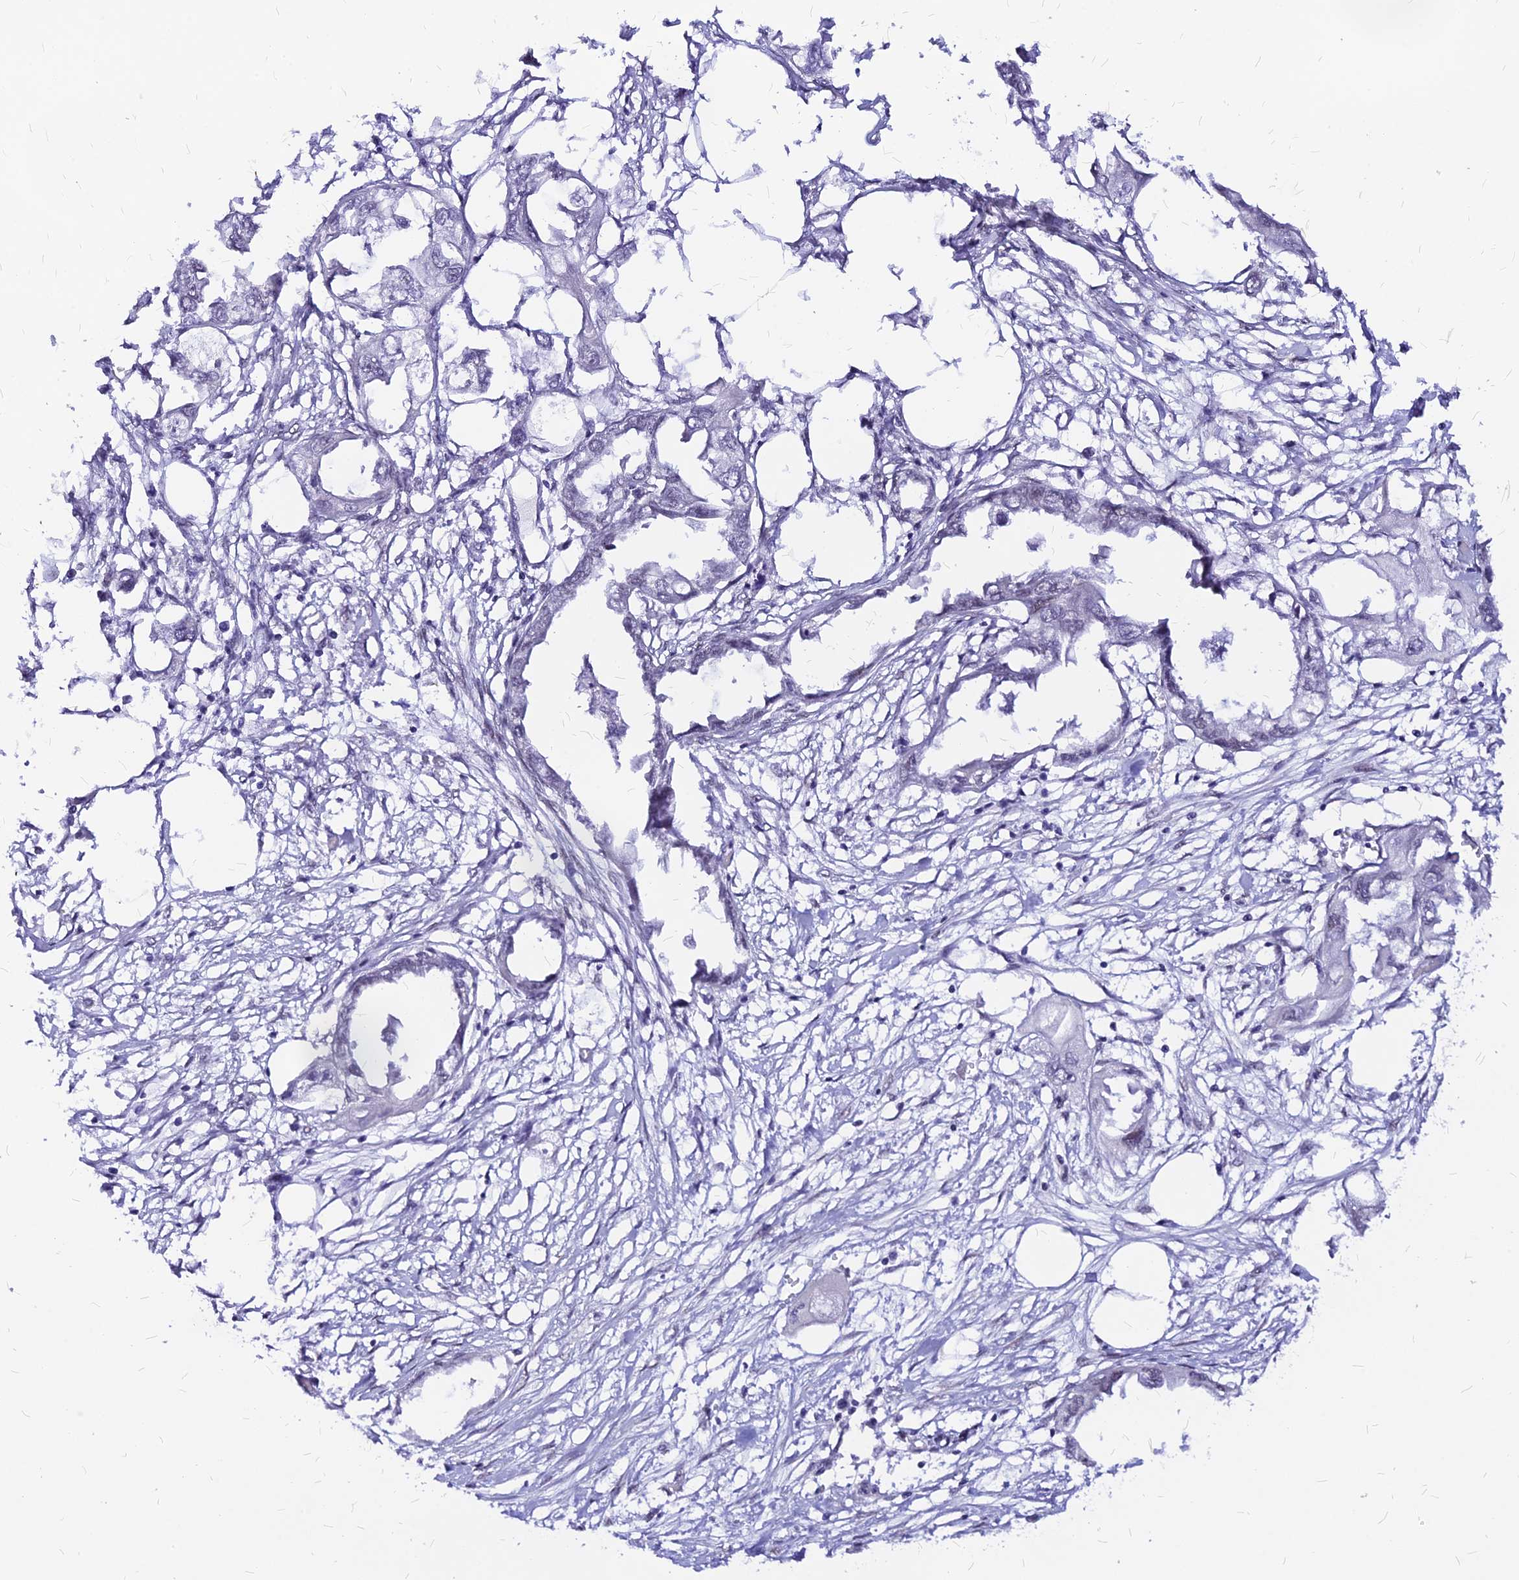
{"staining": {"intensity": "negative", "quantity": "none", "location": "none"}, "tissue": "endometrial cancer", "cell_type": "Tumor cells", "image_type": "cancer", "snomed": [{"axis": "morphology", "description": "Adenocarcinoma, NOS"}, {"axis": "morphology", "description": "Adenocarcinoma, metastatic, NOS"}, {"axis": "topography", "description": "Adipose tissue"}, {"axis": "topography", "description": "Endometrium"}], "caption": "Immunohistochemical staining of endometrial cancer (metastatic adenocarcinoma) demonstrates no significant positivity in tumor cells.", "gene": "KCTD13", "patient": {"sex": "female", "age": 67}}